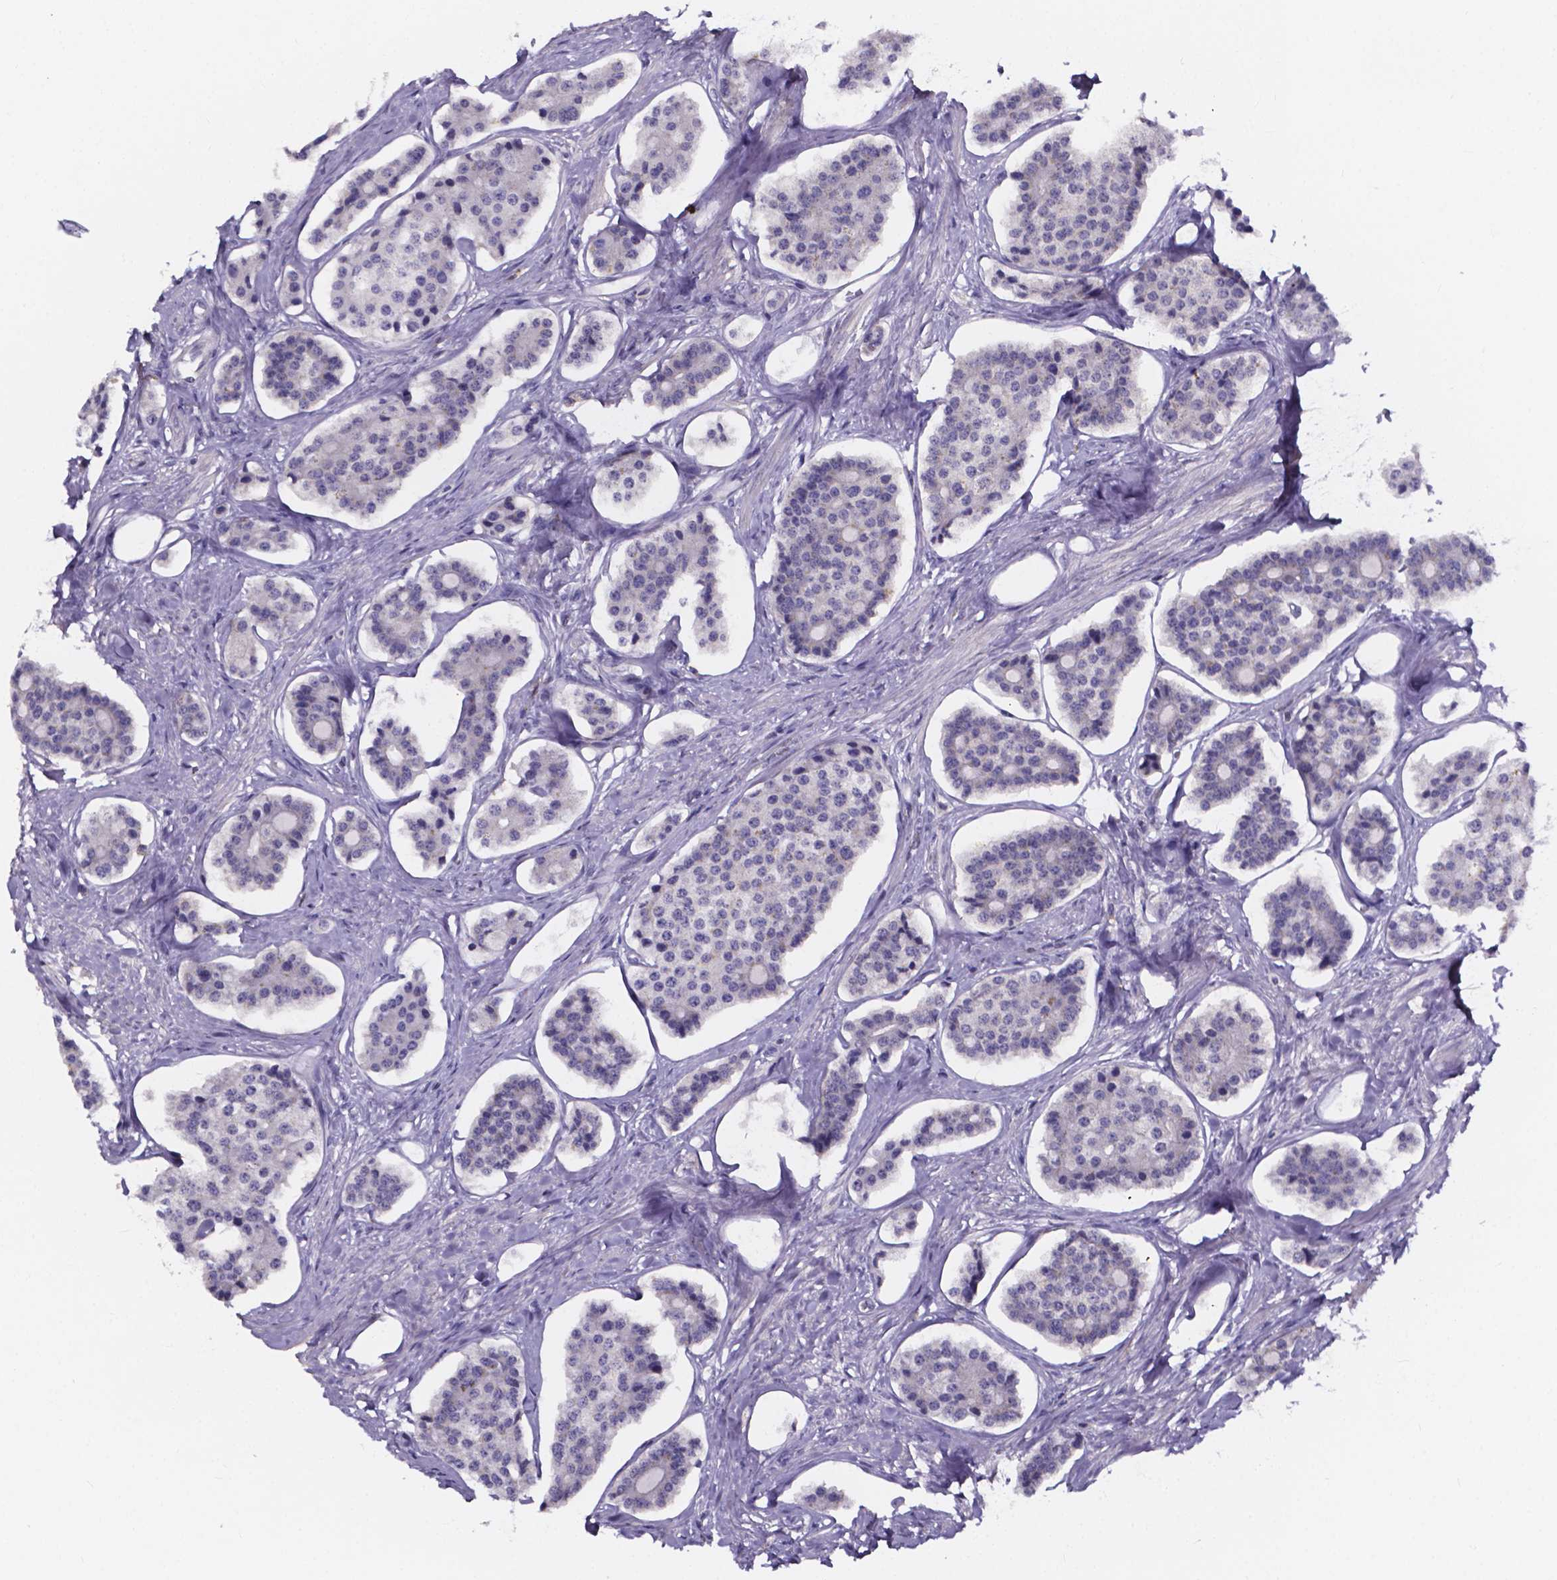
{"staining": {"intensity": "negative", "quantity": "none", "location": "none"}, "tissue": "carcinoid", "cell_type": "Tumor cells", "image_type": "cancer", "snomed": [{"axis": "morphology", "description": "Carcinoid, malignant, NOS"}, {"axis": "topography", "description": "Small intestine"}], "caption": "The immunohistochemistry (IHC) image has no significant positivity in tumor cells of carcinoid tissue.", "gene": "SPOCD1", "patient": {"sex": "female", "age": 65}}